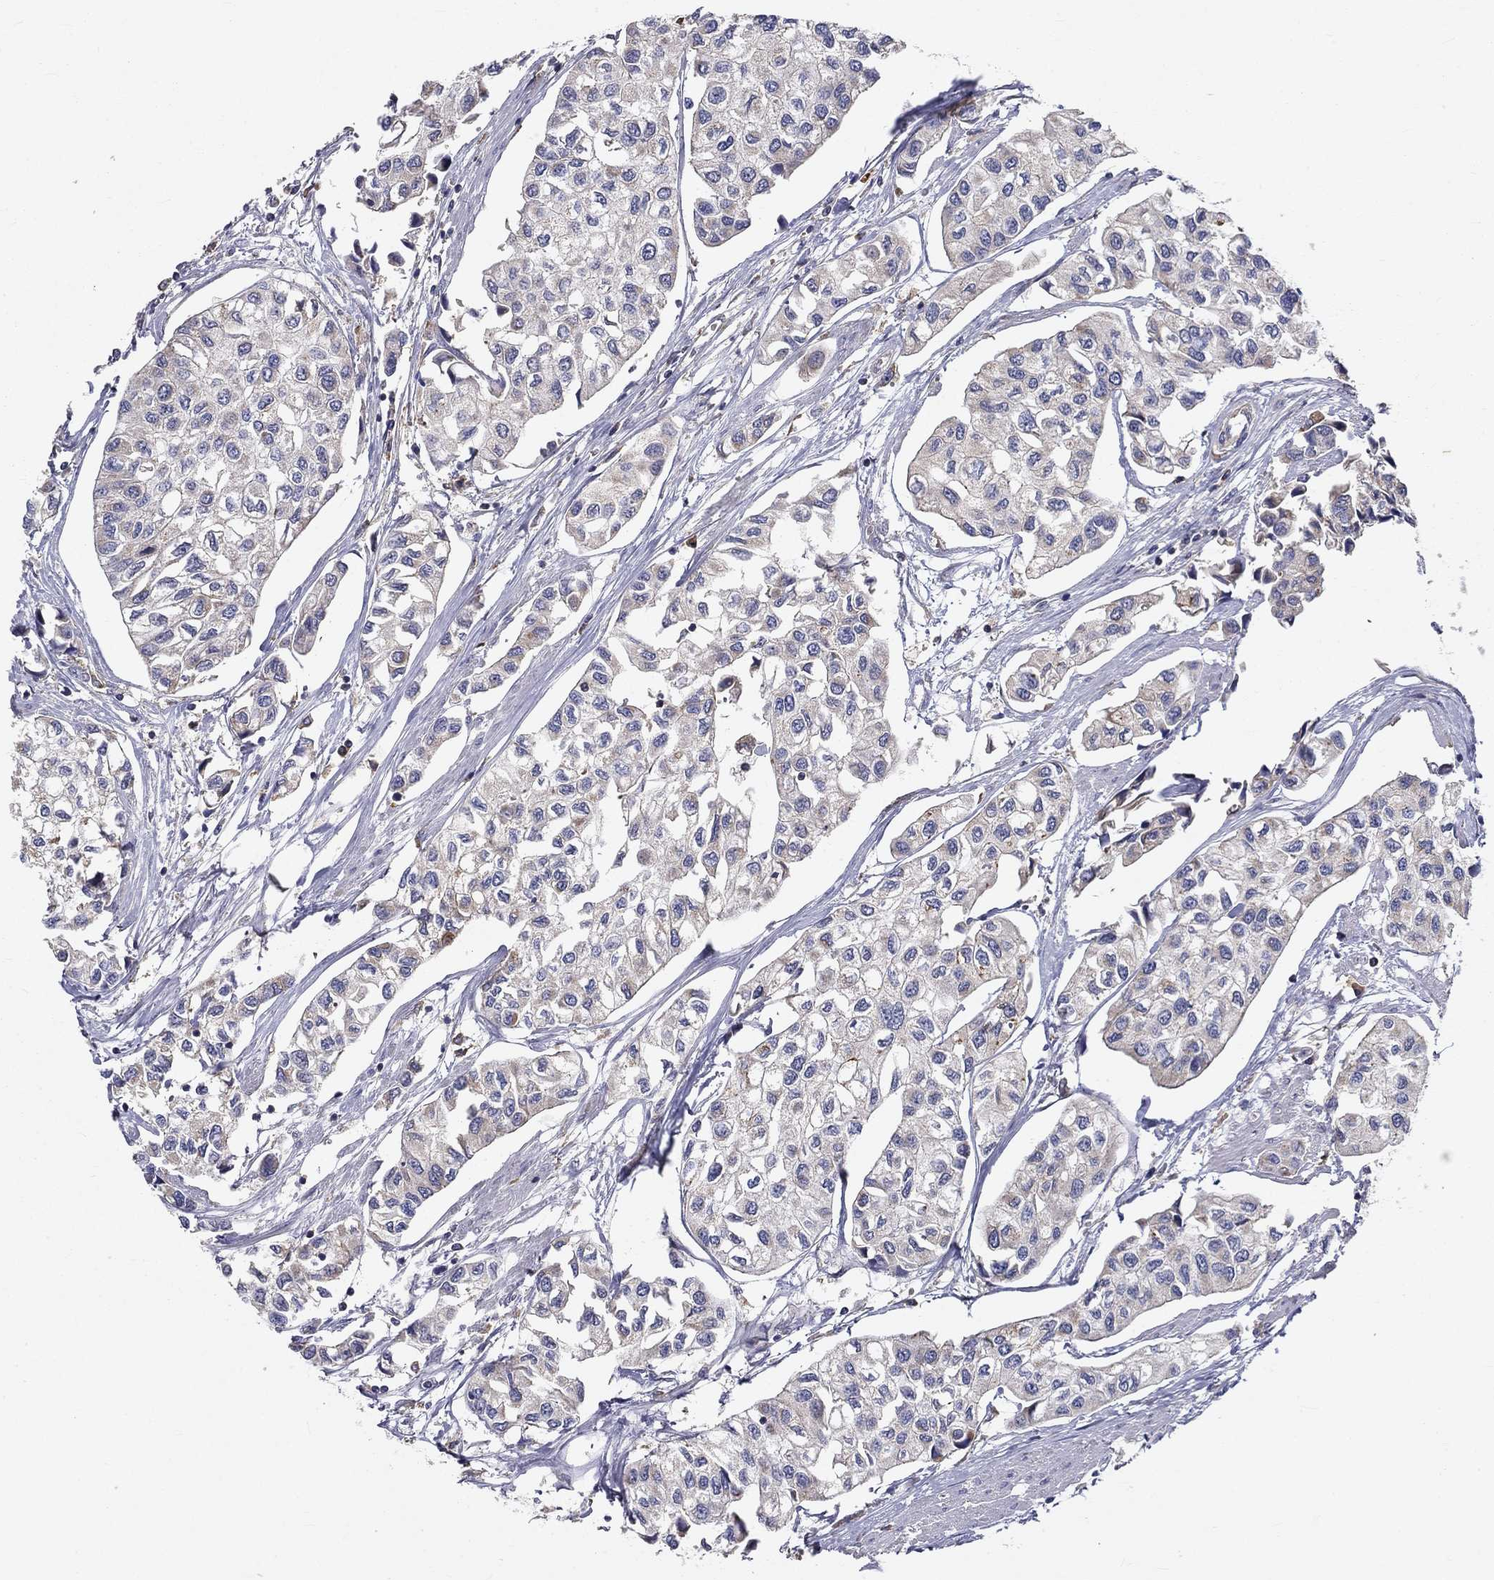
{"staining": {"intensity": "negative", "quantity": "none", "location": "none"}, "tissue": "urothelial cancer", "cell_type": "Tumor cells", "image_type": "cancer", "snomed": [{"axis": "morphology", "description": "Urothelial carcinoma, High grade"}, {"axis": "topography", "description": "Urinary bladder"}], "caption": "Urothelial cancer stained for a protein using immunohistochemistry (IHC) reveals no staining tumor cells.", "gene": "ALDH4A1", "patient": {"sex": "male", "age": 73}}